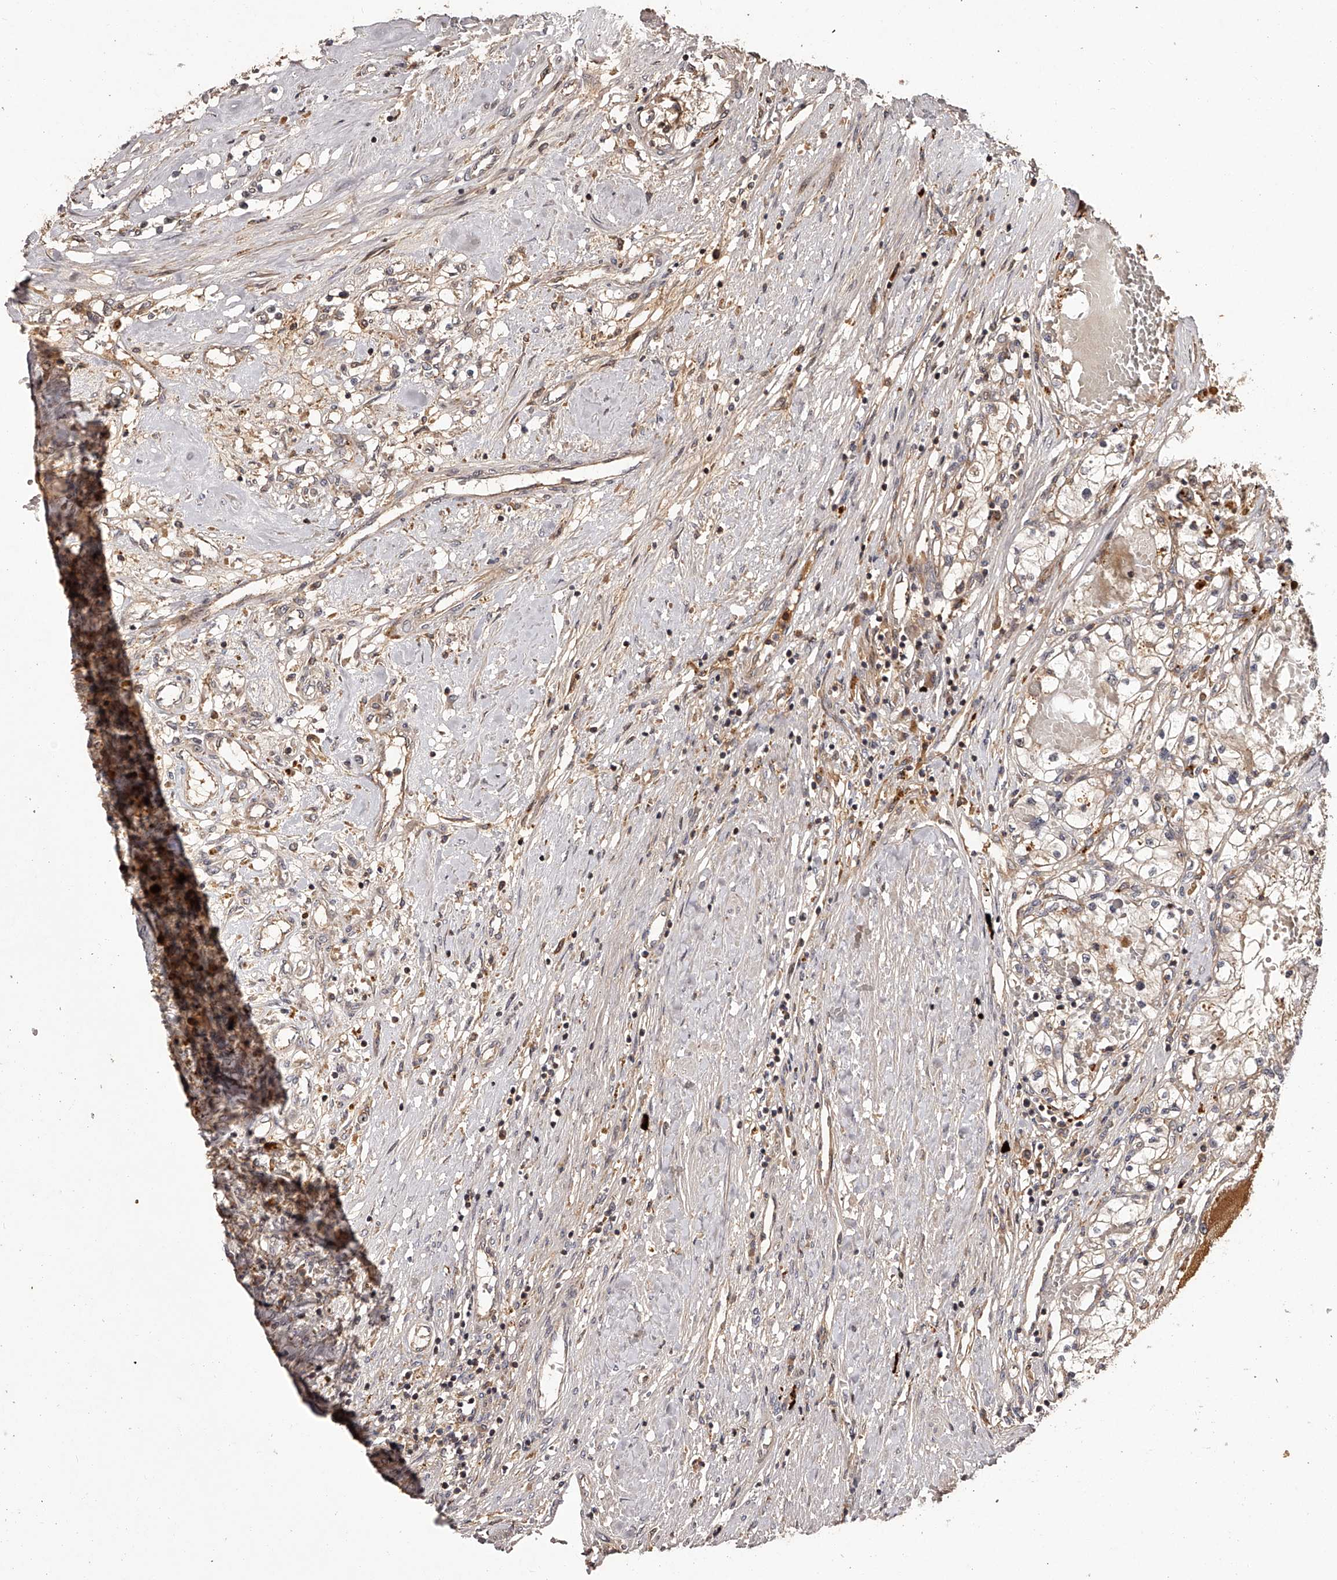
{"staining": {"intensity": "weak", "quantity": "25%-75%", "location": "cytoplasmic/membranous"}, "tissue": "renal cancer", "cell_type": "Tumor cells", "image_type": "cancer", "snomed": [{"axis": "morphology", "description": "Normal tissue, NOS"}, {"axis": "morphology", "description": "Adenocarcinoma, NOS"}, {"axis": "topography", "description": "Kidney"}], "caption": "The immunohistochemical stain labels weak cytoplasmic/membranous expression in tumor cells of renal cancer tissue.", "gene": "CRYZL1", "patient": {"sex": "male", "age": 68}}